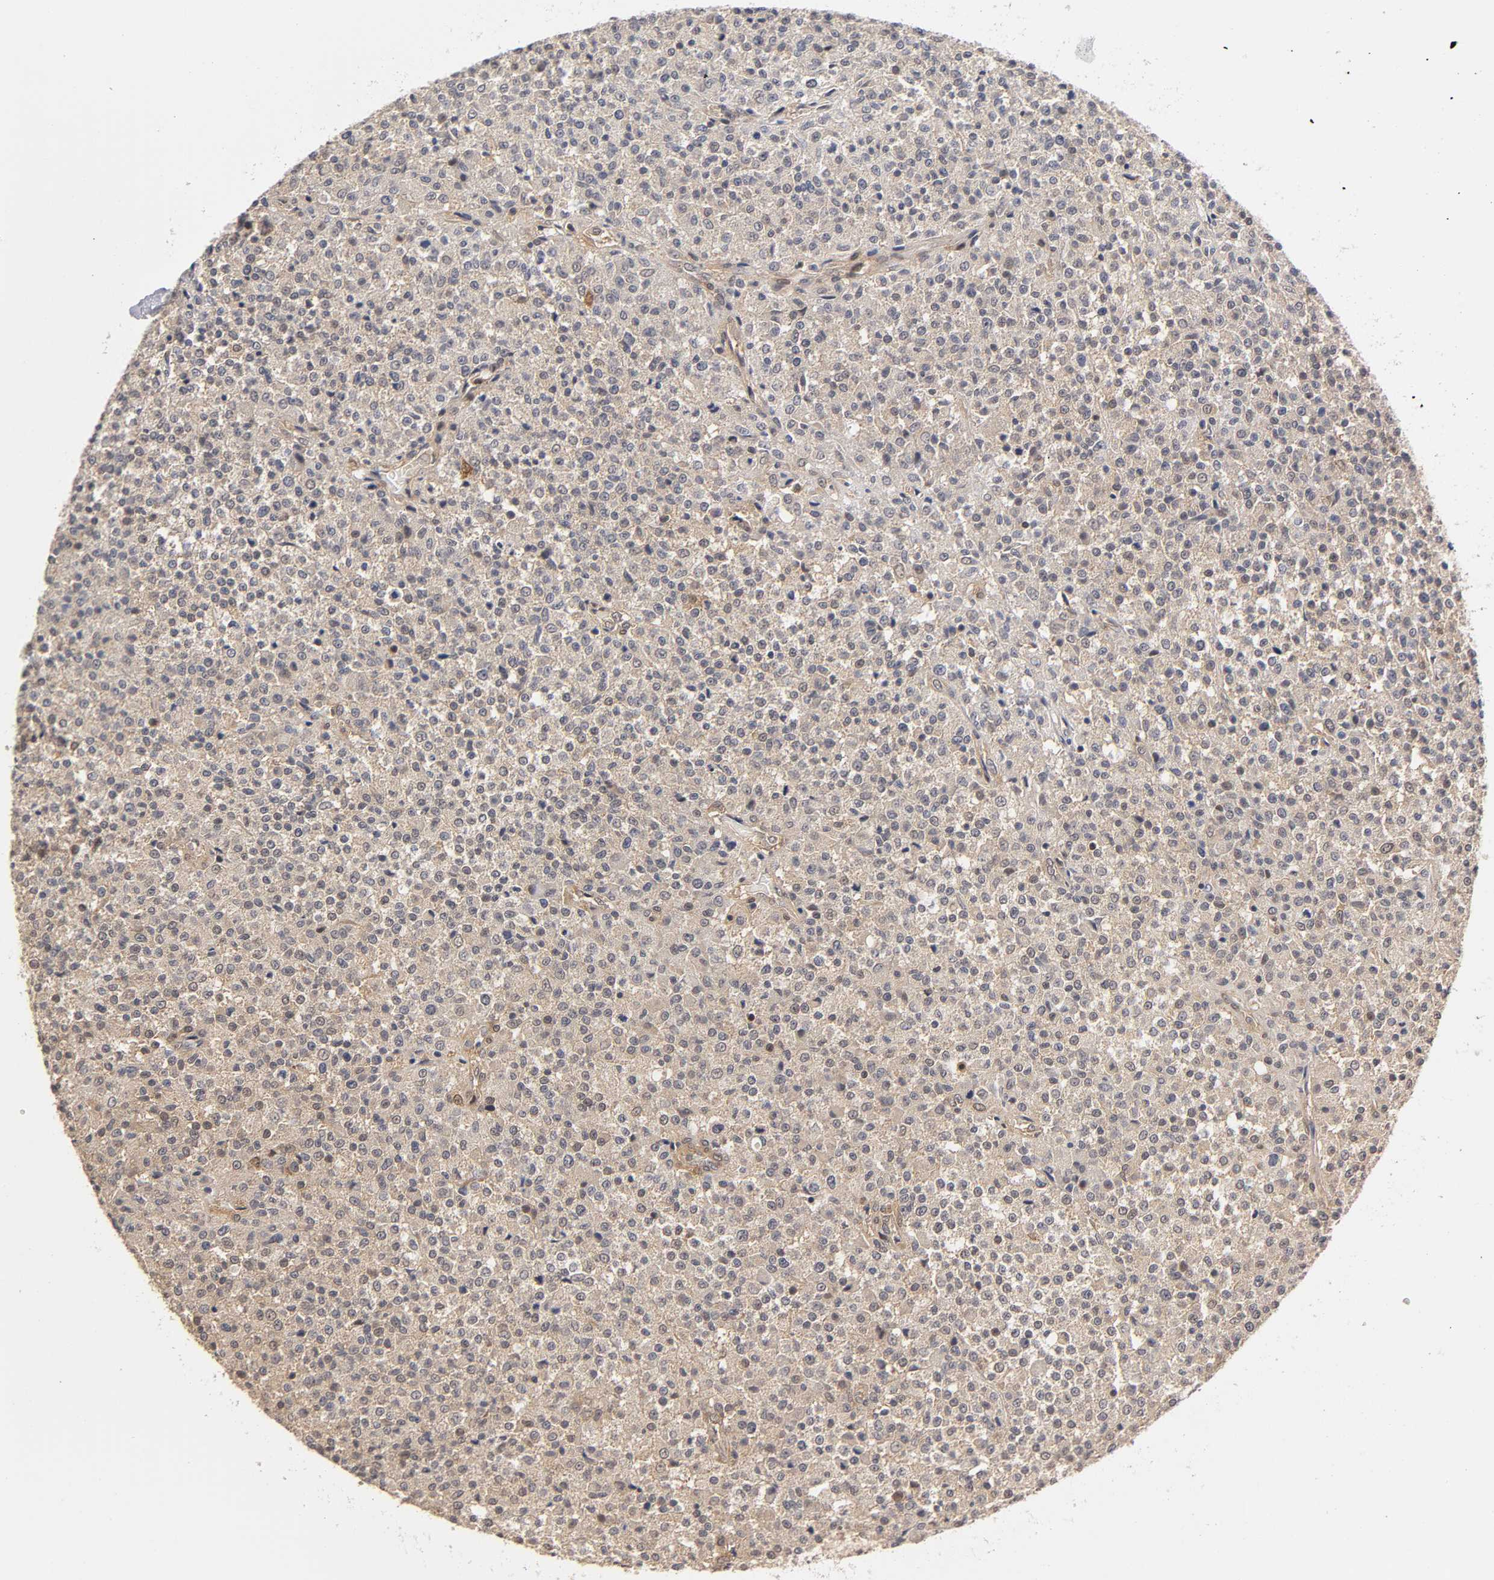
{"staining": {"intensity": "negative", "quantity": "none", "location": "none"}, "tissue": "testis cancer", "cell_type": "Tumor cells", "image_type": "cancer", "snomed": [{"axis": "morphology", "description": "Seminoma, NOS"}, {"axis": "topography", "description": "Testis"}], "caption": "This is an immunohistochemistry (IHC) histopathology image of seminoma (testis). There is no expression in tumor cells.", "gene": "PDE5A", "patient": {"sex": "male", "age": 59}}